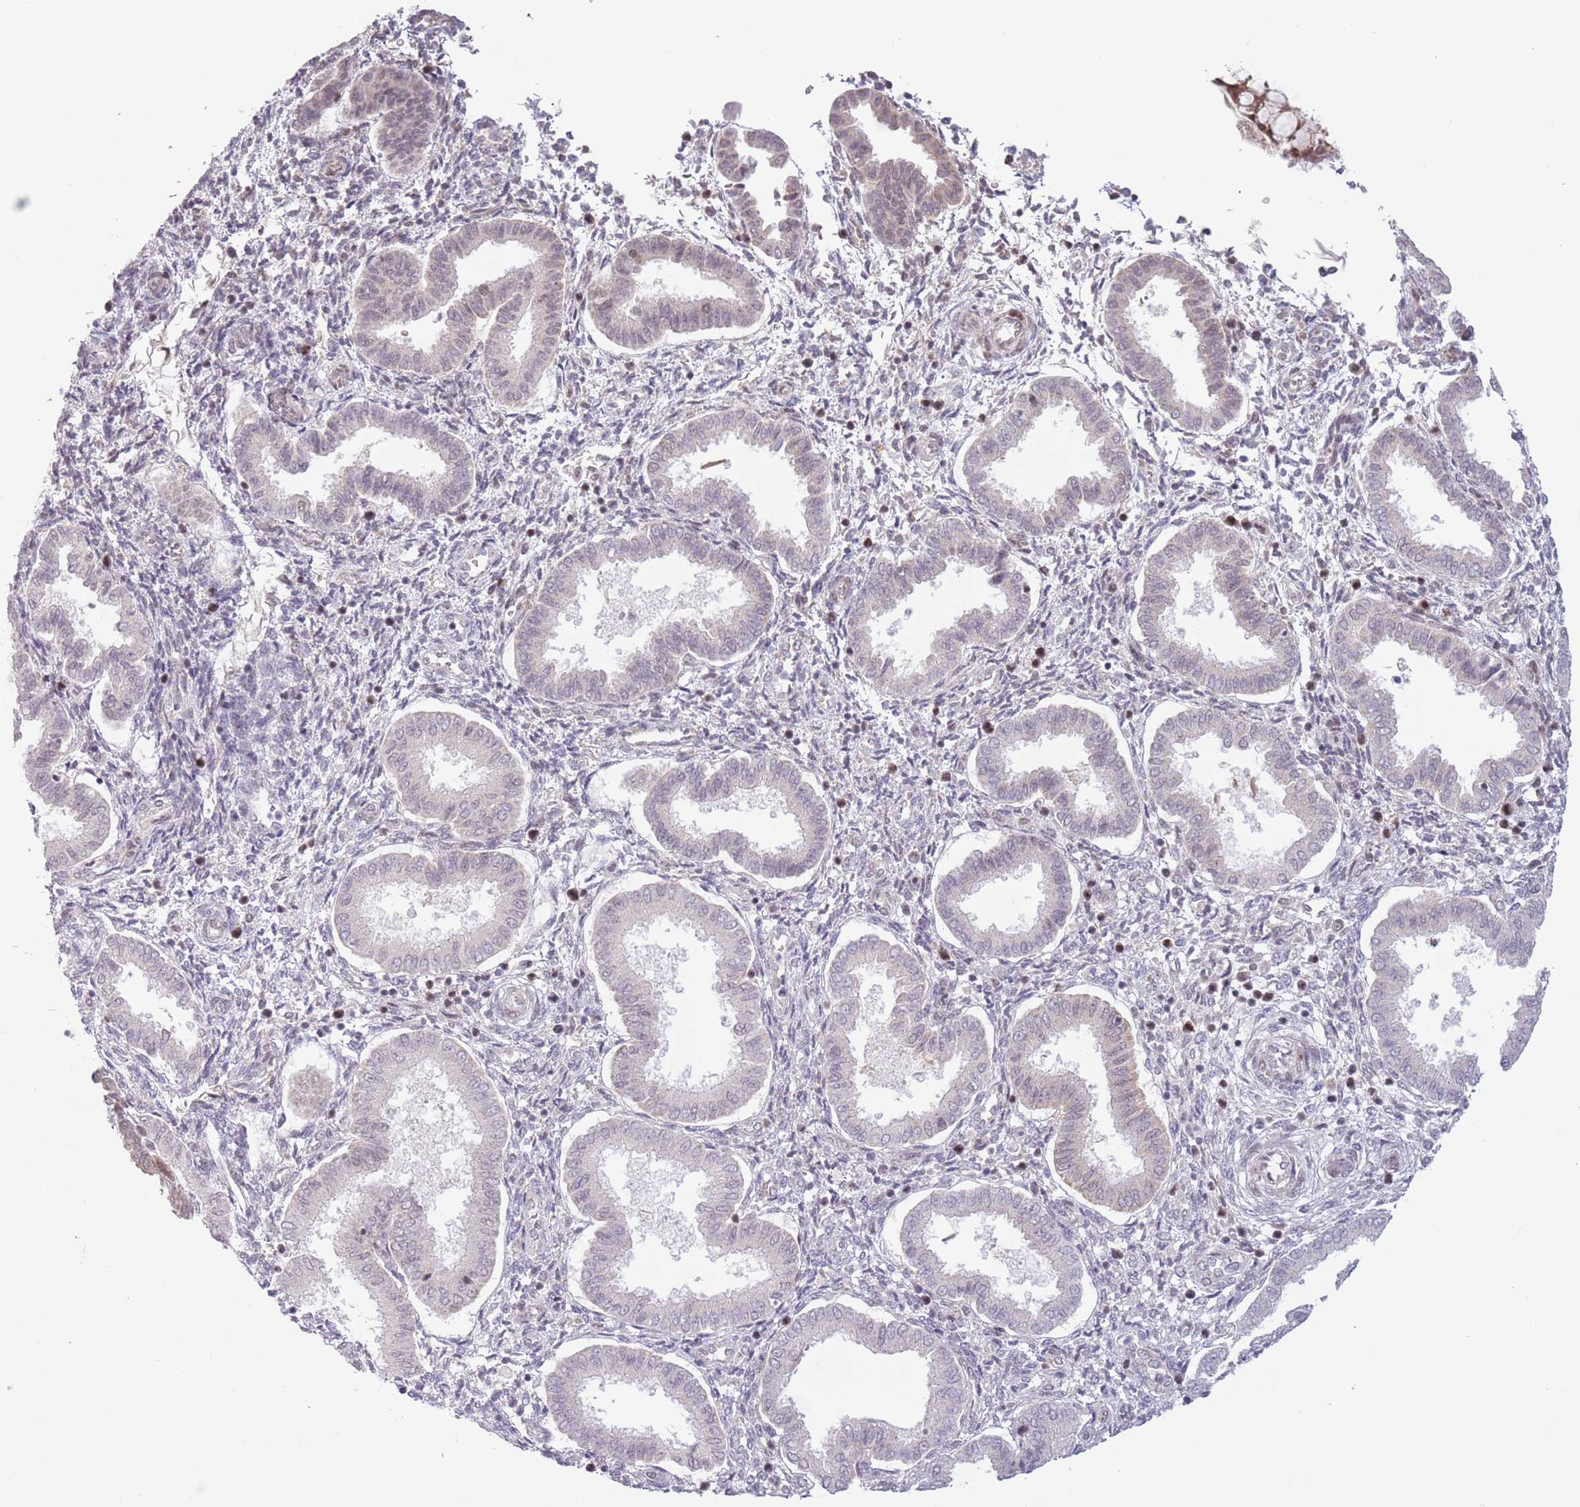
{"staining": {"intensity": "weak", "quantity": "<25%", "location": "nuclear"}, "tissue": "endometrium", "cell_type": "Cells in endometrial stroma", "image_type": "normal", "snomed": [{"axis": "morphology", "description": "Normal tissue, NOS"}, {"axis": "topography", "description": "Endometrium"}], "caption": "Endometrium was stained to show a protein in brown. There is no significant positivity in cells in endometrial stroma. (DAB IHC with hematoxylin counter stain).", "gene": "MRPL34", "patient": {"sex": "female", "age": 24}}